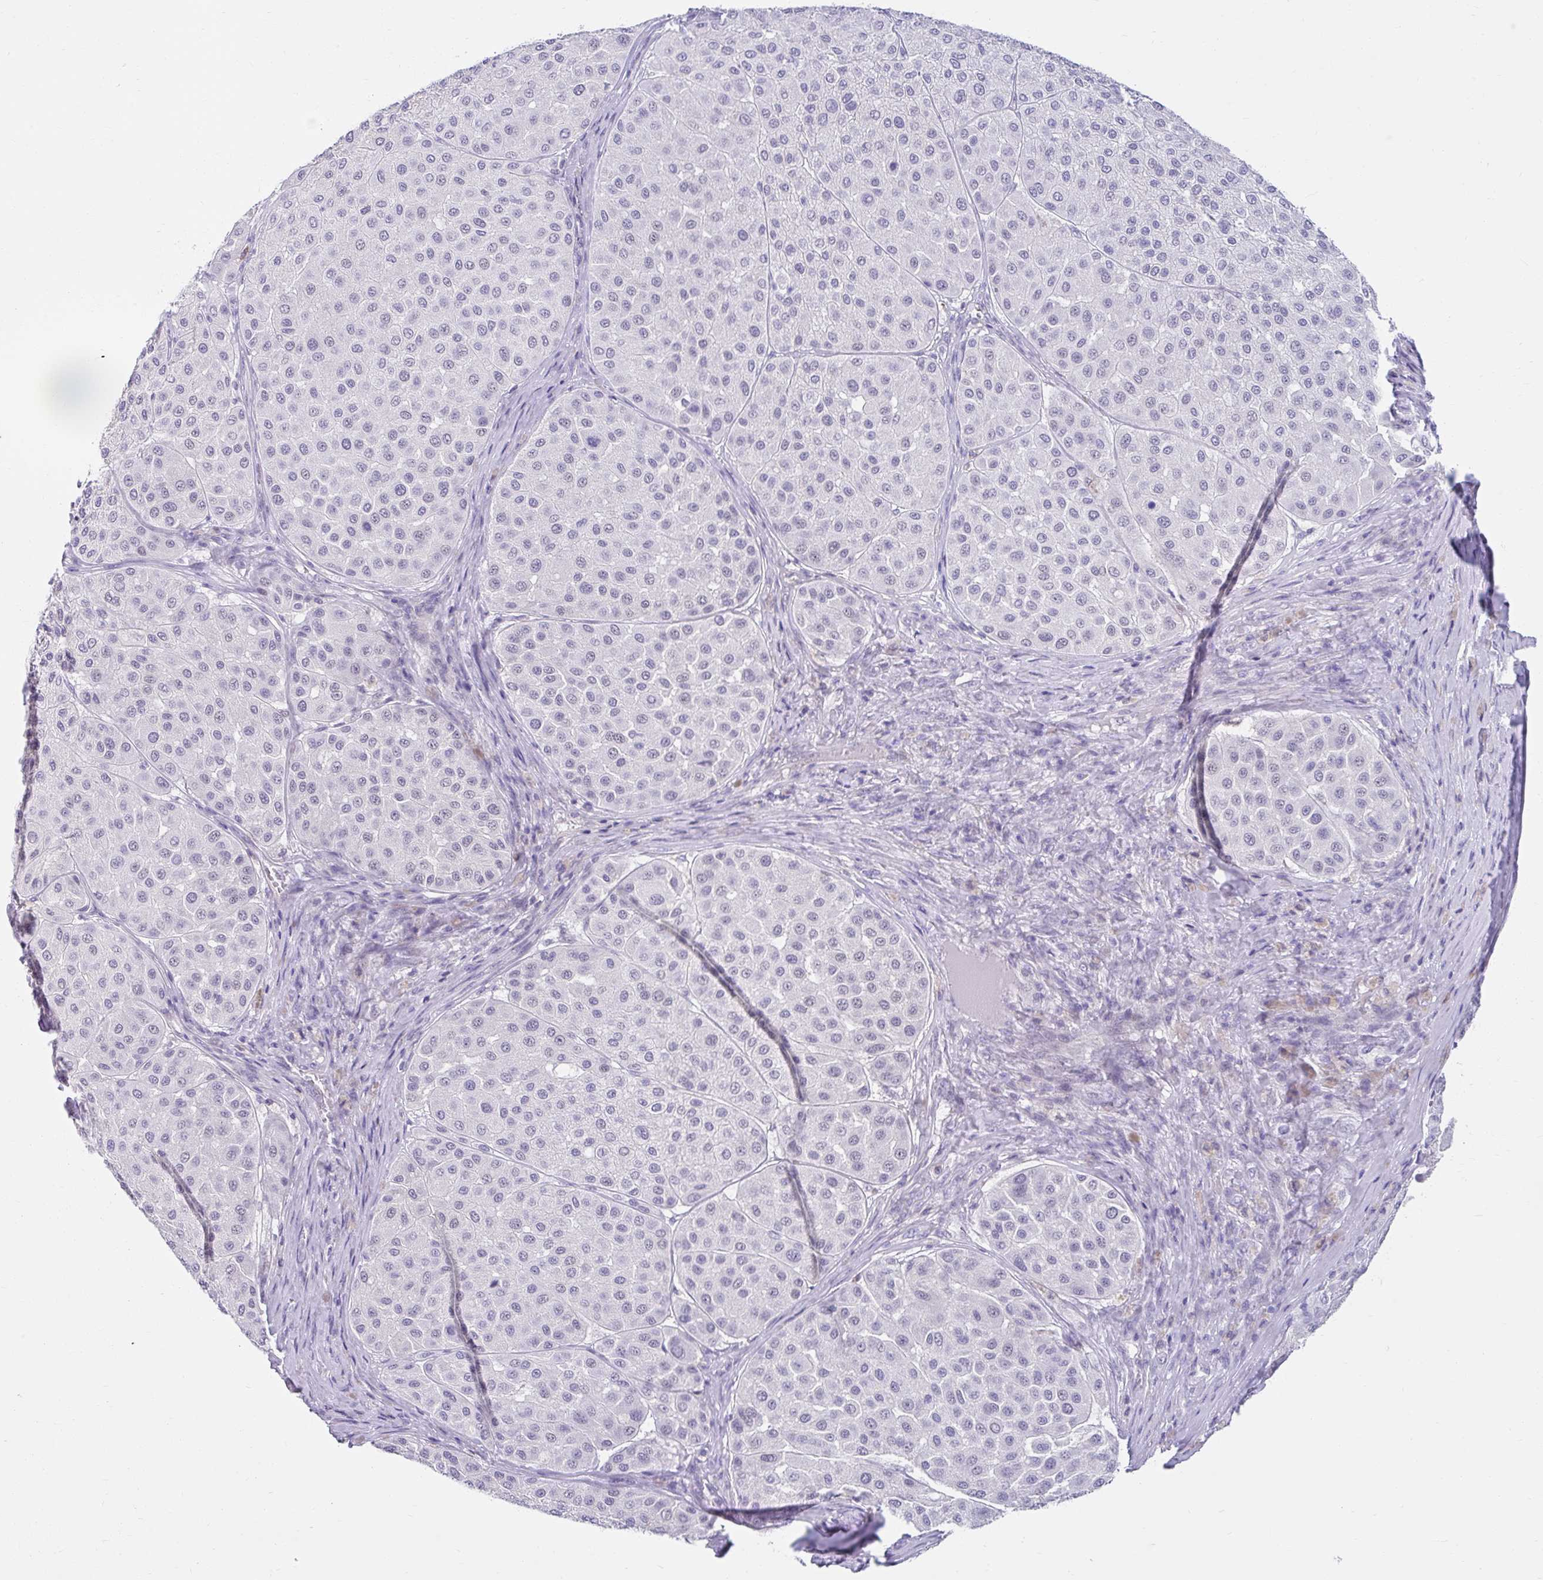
{"staining": {"intensity": "negative", "quantity": "none", "location": "none"}, "tissue": "melanoma", "cell_type": "Tumor cells", "image_type": "cancer", "snomed": [{"axis": "morphology", "description": "Malignant melanoma, Metastatic site"}, {"axis": "topography", "description": "Smooth muscle"}], "caption": "Protein analysis of malignant melanoma (metastatic site) displays no significant staining in tumor cells.", "gene": "DCAF17", "patient": {"sex": "male", "age": 41}}